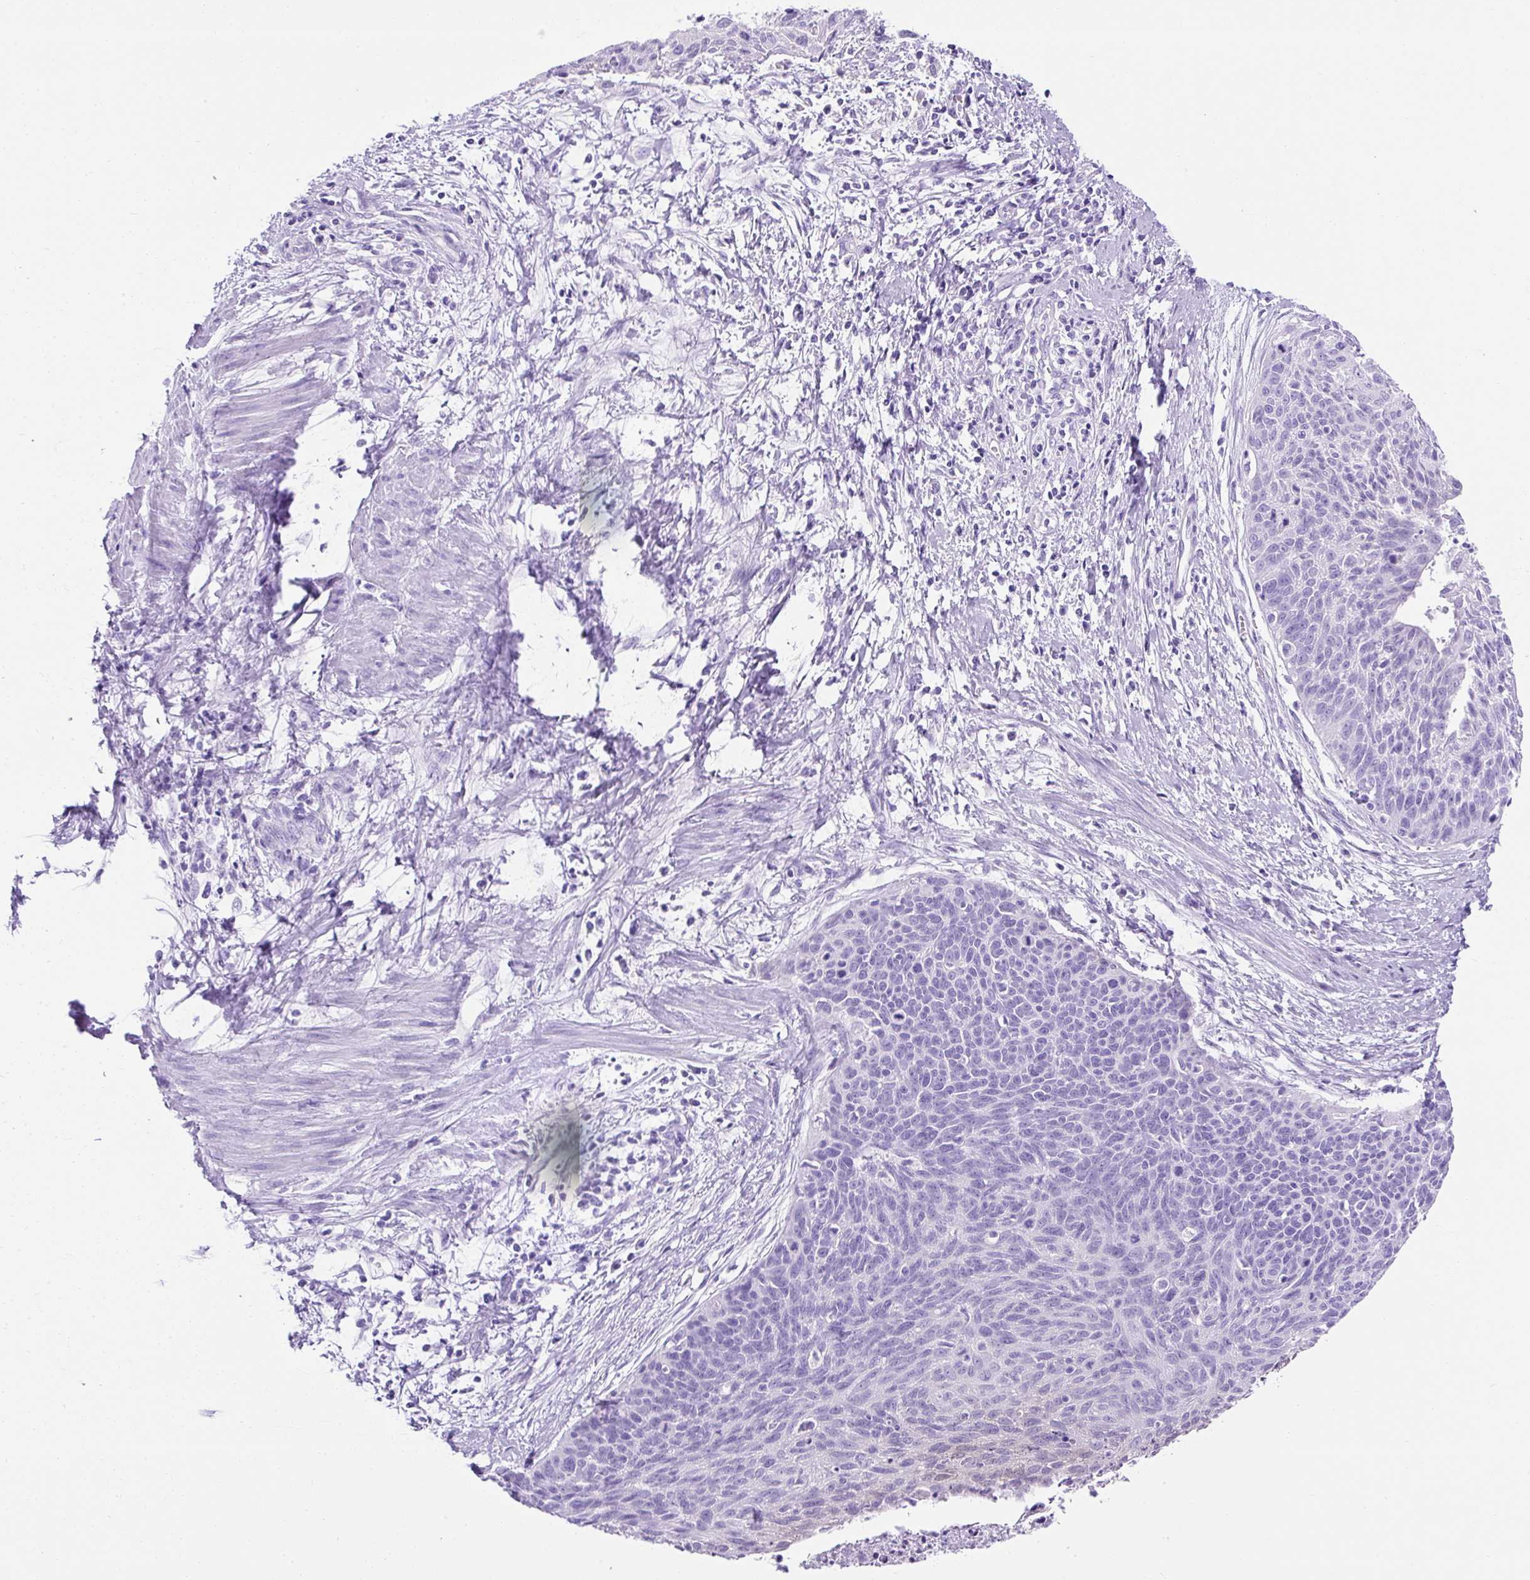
{"staining": {"intensity": "negative", "quantity": "none", "location": "none"}, "tissue": "cervical cancer", "cell_type": "Tumor cells", "image_type": "cancer", "snomed": [{"axis": "morphology", "description": "Squamous cell carcinoma, NOS"}, {"axis": "topography", "description": "Cervix"}], "caption": "A high-resolution photomicrograph shows IHC staining of cervical squamous cell carcinoma, which demonstrates no significant expression in tumor cells.", "gene": "KRT12", "patient": {"sex": "female", "age": 55}}